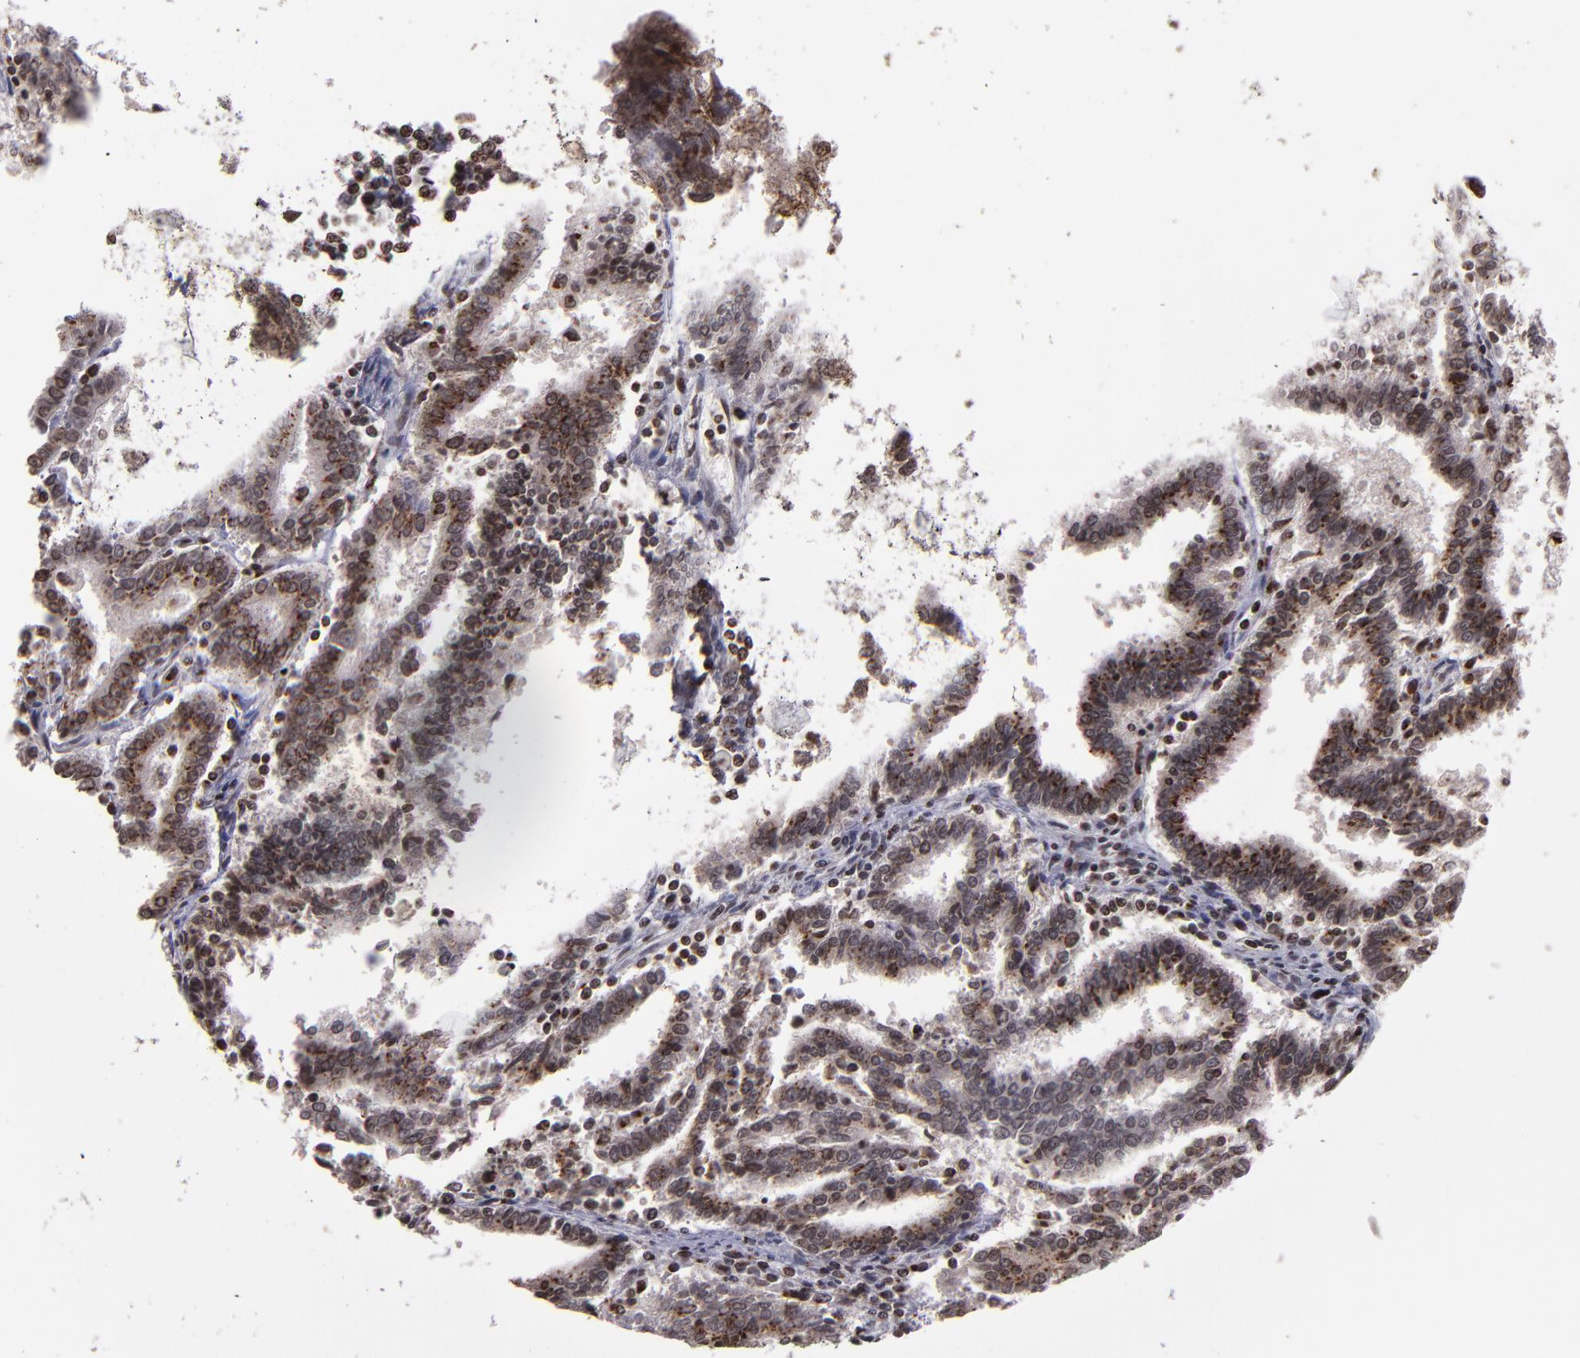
{"staining": {"intensity": "strong", "quantity": ">75%", "location": "cytoplasmic/membranous,nuclear"}, "tissue": "endometrial cancer", "cell_type": "Tumor cells", "image_type": "cancer", "snomed": [{"axis": "morphology", "description": "Adenocarcinoma, NOS"}, {"axis": "topography", "description": "Uterus"}], "caption": "Strong cytoplasmic/membranous and nuclear protein staining is identified in about >75% of tumor cells in endometrial cancer (adenocarcinoma).", "gene": "CSDC2", "patient": {"sex": "female", "age": 83}}